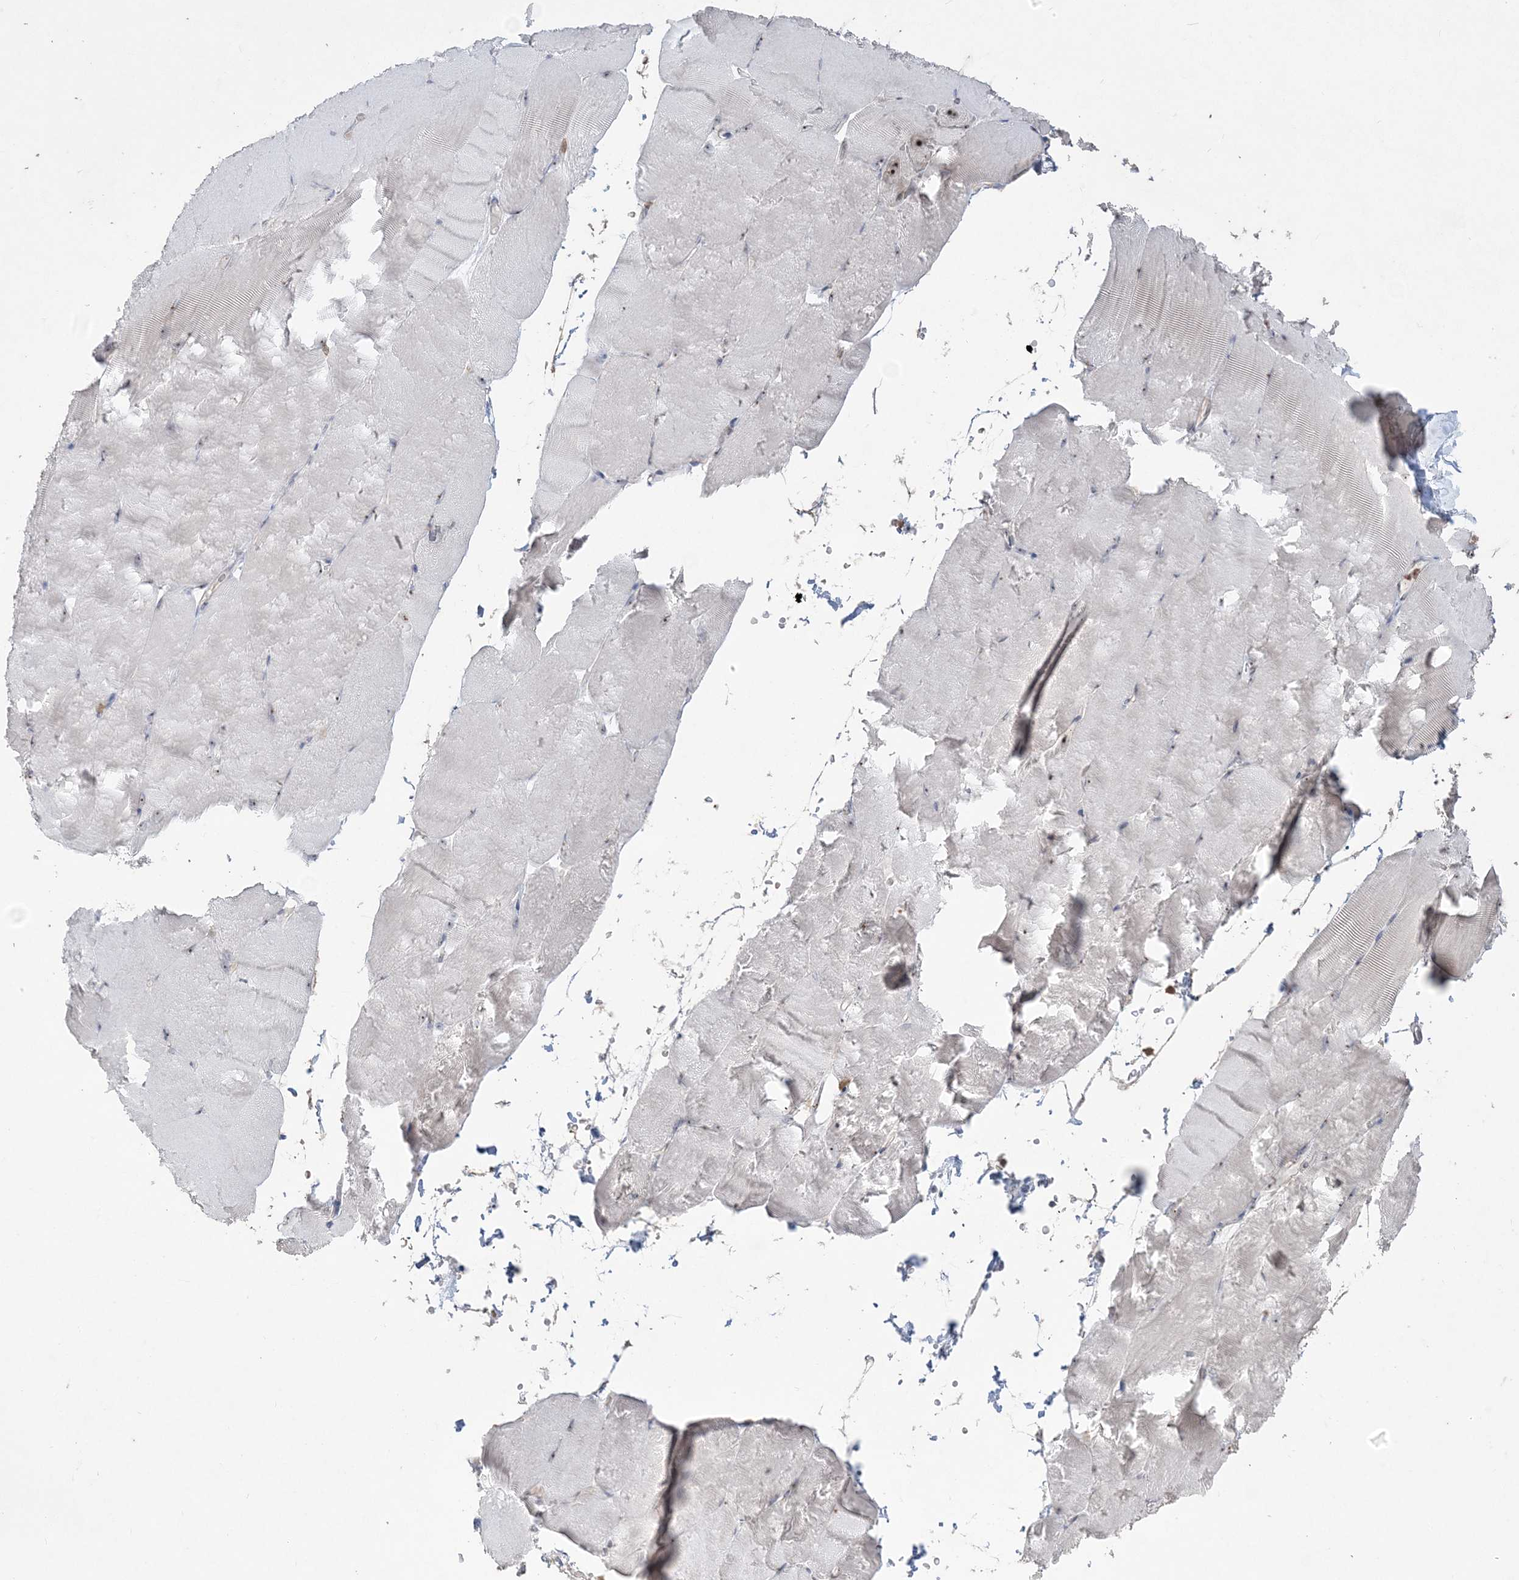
{"staining": {"intensity": "moderate", "quantity": "<25%", "location": "nuclear"}, "tissue": "skeletal muscle", "cell_type": "Myocytes", "image_type": "normal", "snomed": [{"axis": "morphology", "description": "Normal tissue, NOS"}, {"axis": "topography", "description": "Skeletal muscle"}, {"axis": "topography", "description": "Parathyroid gland"}], "caption": "A high-resolution photomicrograph shows immunohistochemistry staining of unremarkable skeletal muscle, which displays moderate nuclear expression in about <25% of myocytes.", "gene": "NOP16", "patient": {"sex": "female", "age": 37}}